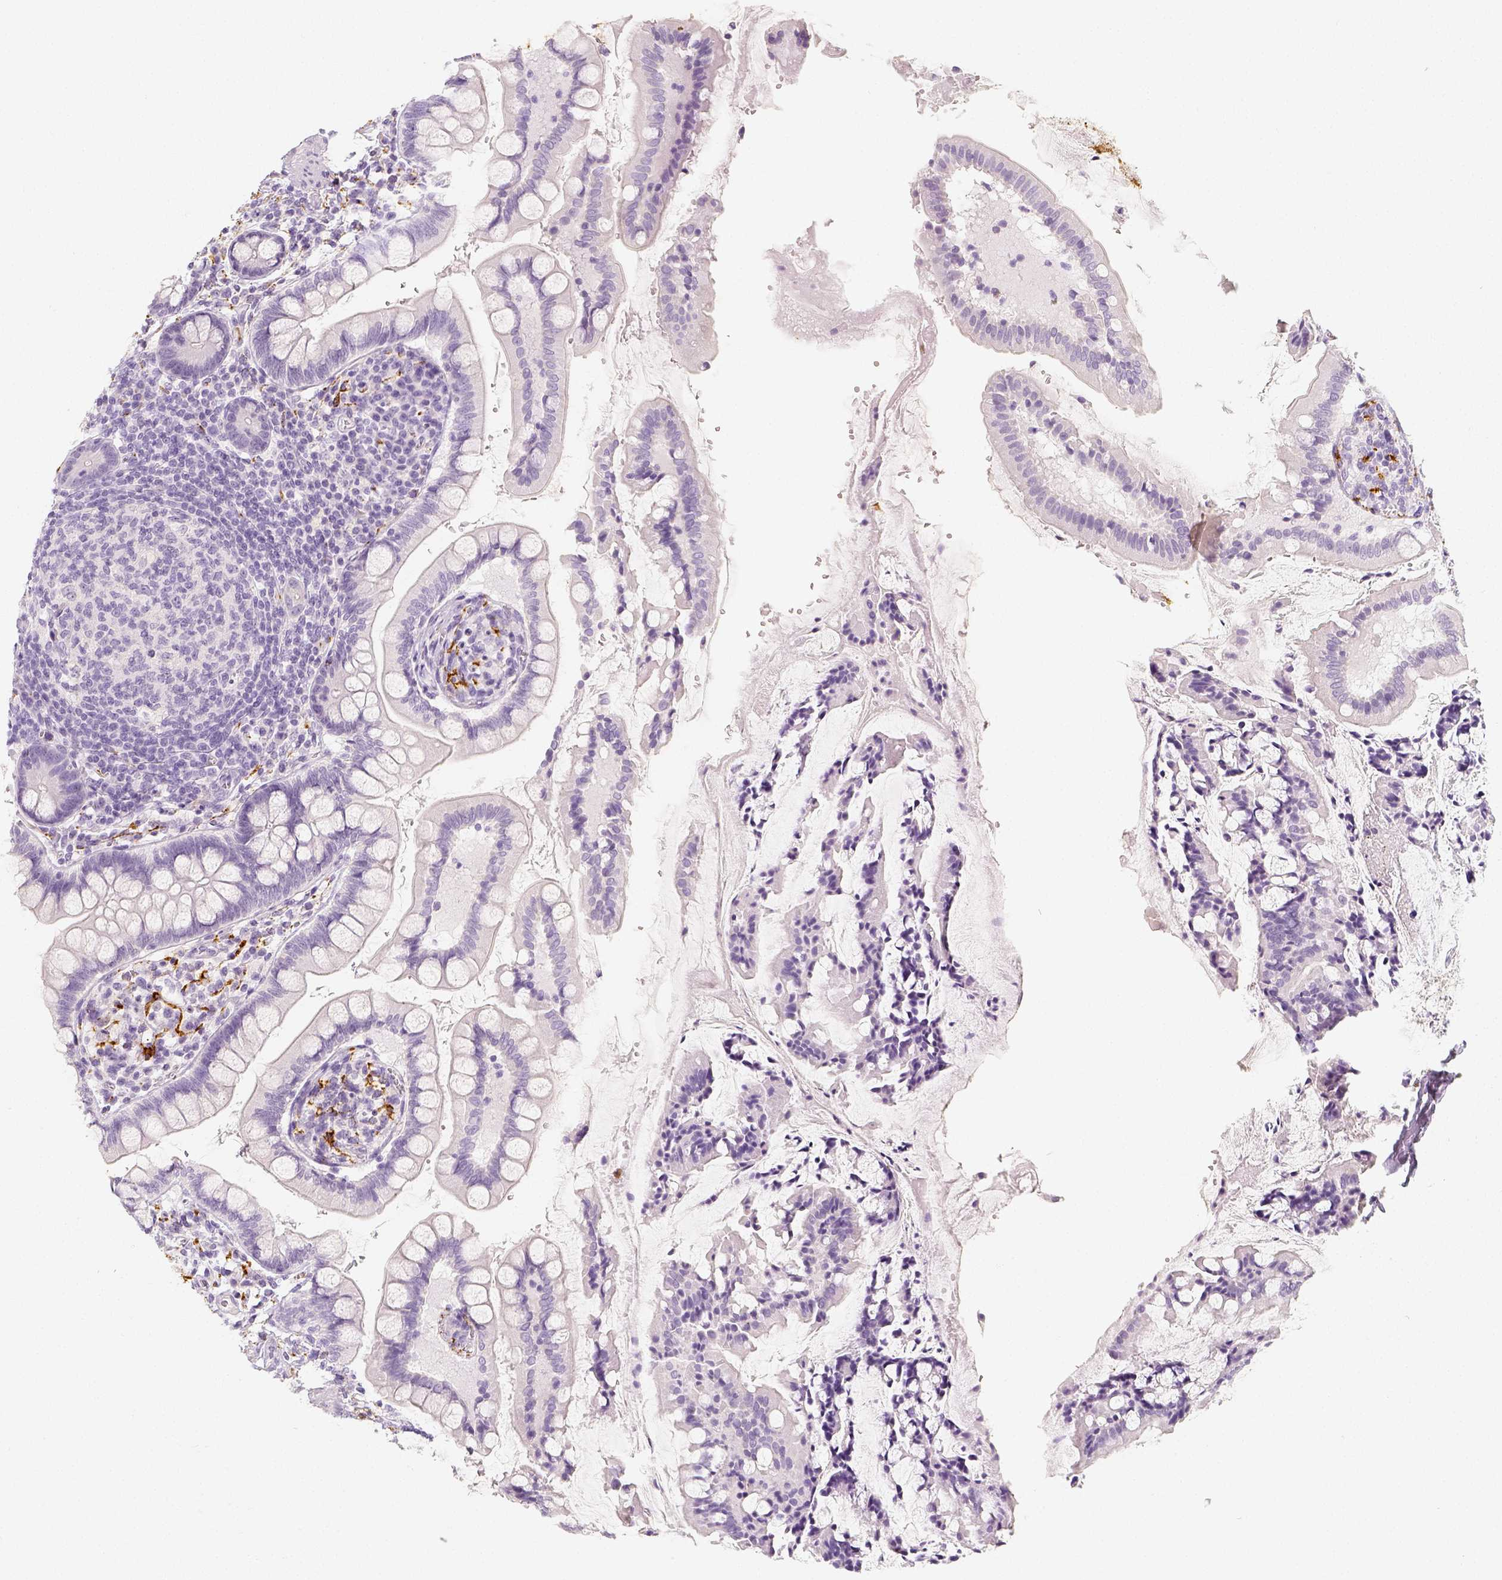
{"staining": {"intensity": "negative", "quantity": "none", "location": "none"}, "tissue": "small intestine", "cell_type": "Glandular cells", "image_type": "normal", "snomed": [{"axis": "morphology", "description": "Normal tissue, NOS"}, {"axis": "topography", "description": "Small intestine"}], "caption": "Protein analysis of benign small intestine displays no significant staining in glandular cells. (DAB immunohistochemistry (IHC) with hematoxylin counter stain).", "gene": "NECAB2", "patient": {"sex": "female", "age": 56}}